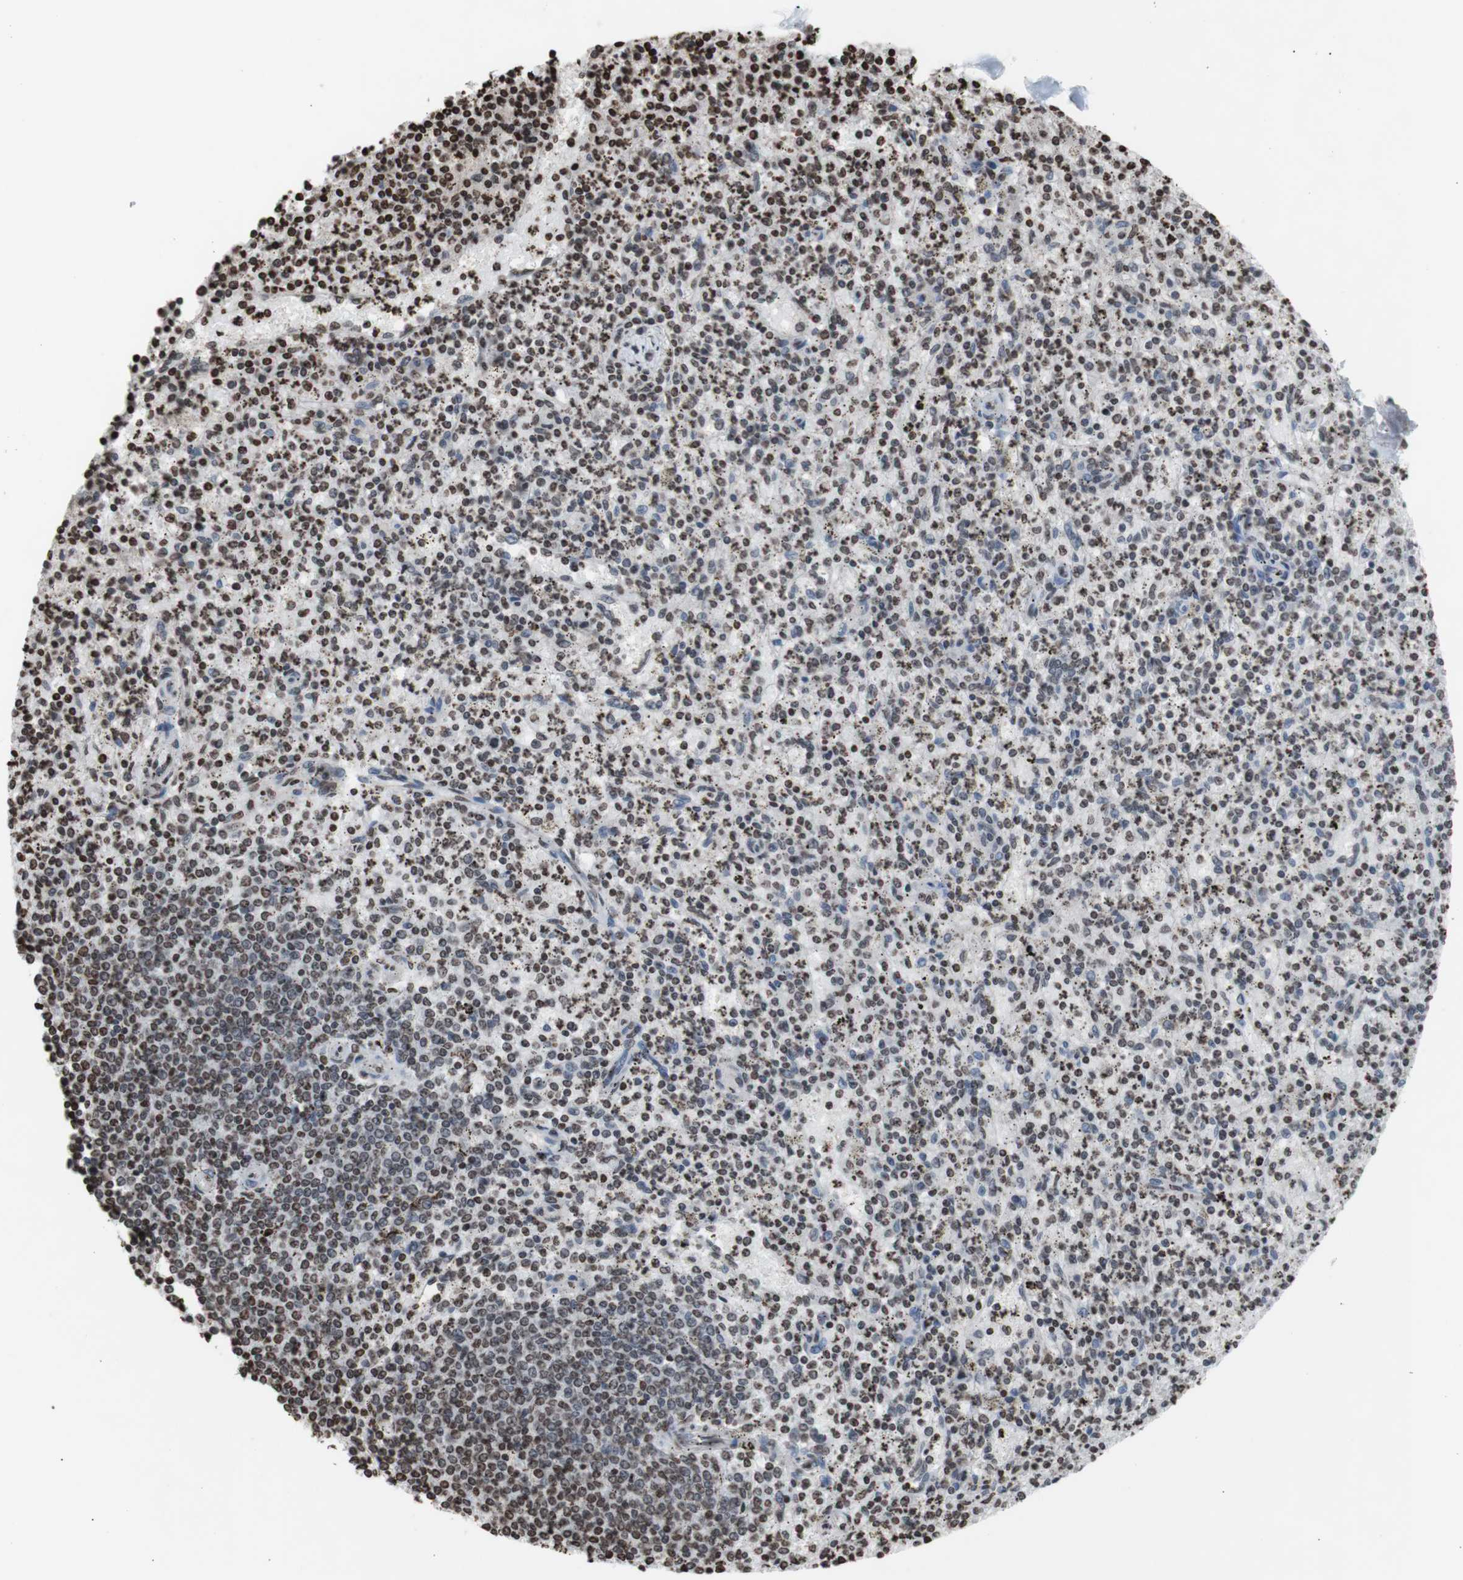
{"staining": {"intensity": "moderate", "quantity": "25%-75%", "location": "nuclear"}, "tissue": "spleen", "cell_type": "Cells in red pulp", "image_type": "normal", "snomed": [{"axis": "morphology", "description": "Normal tissue, NOS"}, {"axis": "topography", "description": "Spleen"}], "caption": "Protein expression analysis of unremarkable spleen shows moderate nuclear positivity in approximately 25%-75% of cells in red pulp. Using DAB (brown) and hematoxylin (blue) stains, captured at high magnification using brightfield microscopy.", "gene": "SNAI2", "patient": {"sex": "male", "age": 72}}